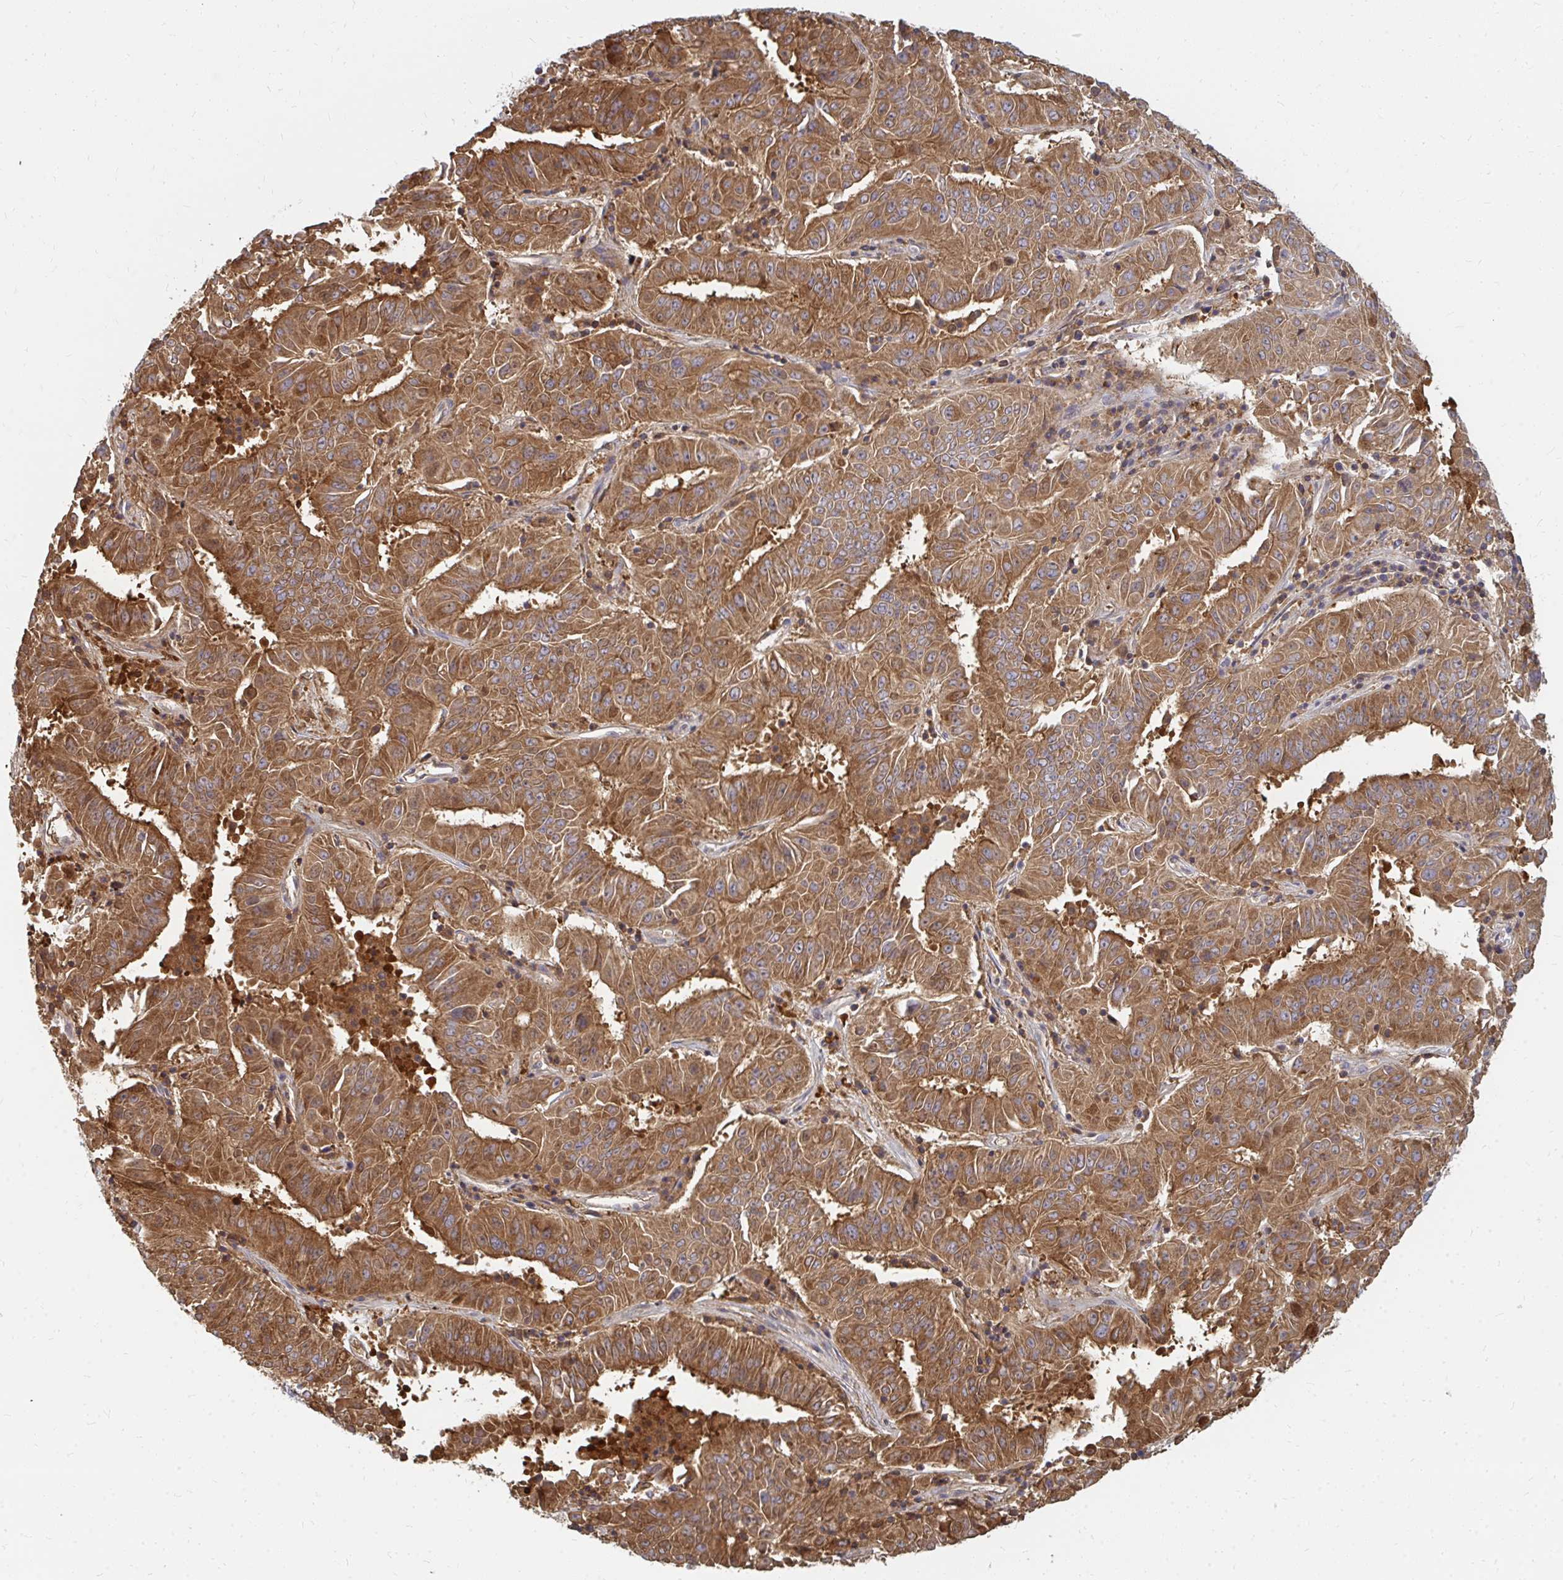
{"staining": {"intensity": "moderate", "quantity": ">75%", "location": "cytoplasmic/membranous"}, "tissue": "pancreatic cancer", "cell_type": "Tumor cells", "image_type": "cancer", "snomed": [{"axis": "morphology", "description": "Adenocarcinoma, NOS"}, {"axis": "topography", "description": "Pancreas"}], "caption": "Immunohistochemistry (IHC) (DAB) staining of human pancreatic cancer displays moderate cytoplasmic/membranous protein expression in about >75% of tumor cells. (IHC, brightfield microscopy, high magnification).", "gene": "ZNF285", "patient": {"sex": "male", "age": 63}}